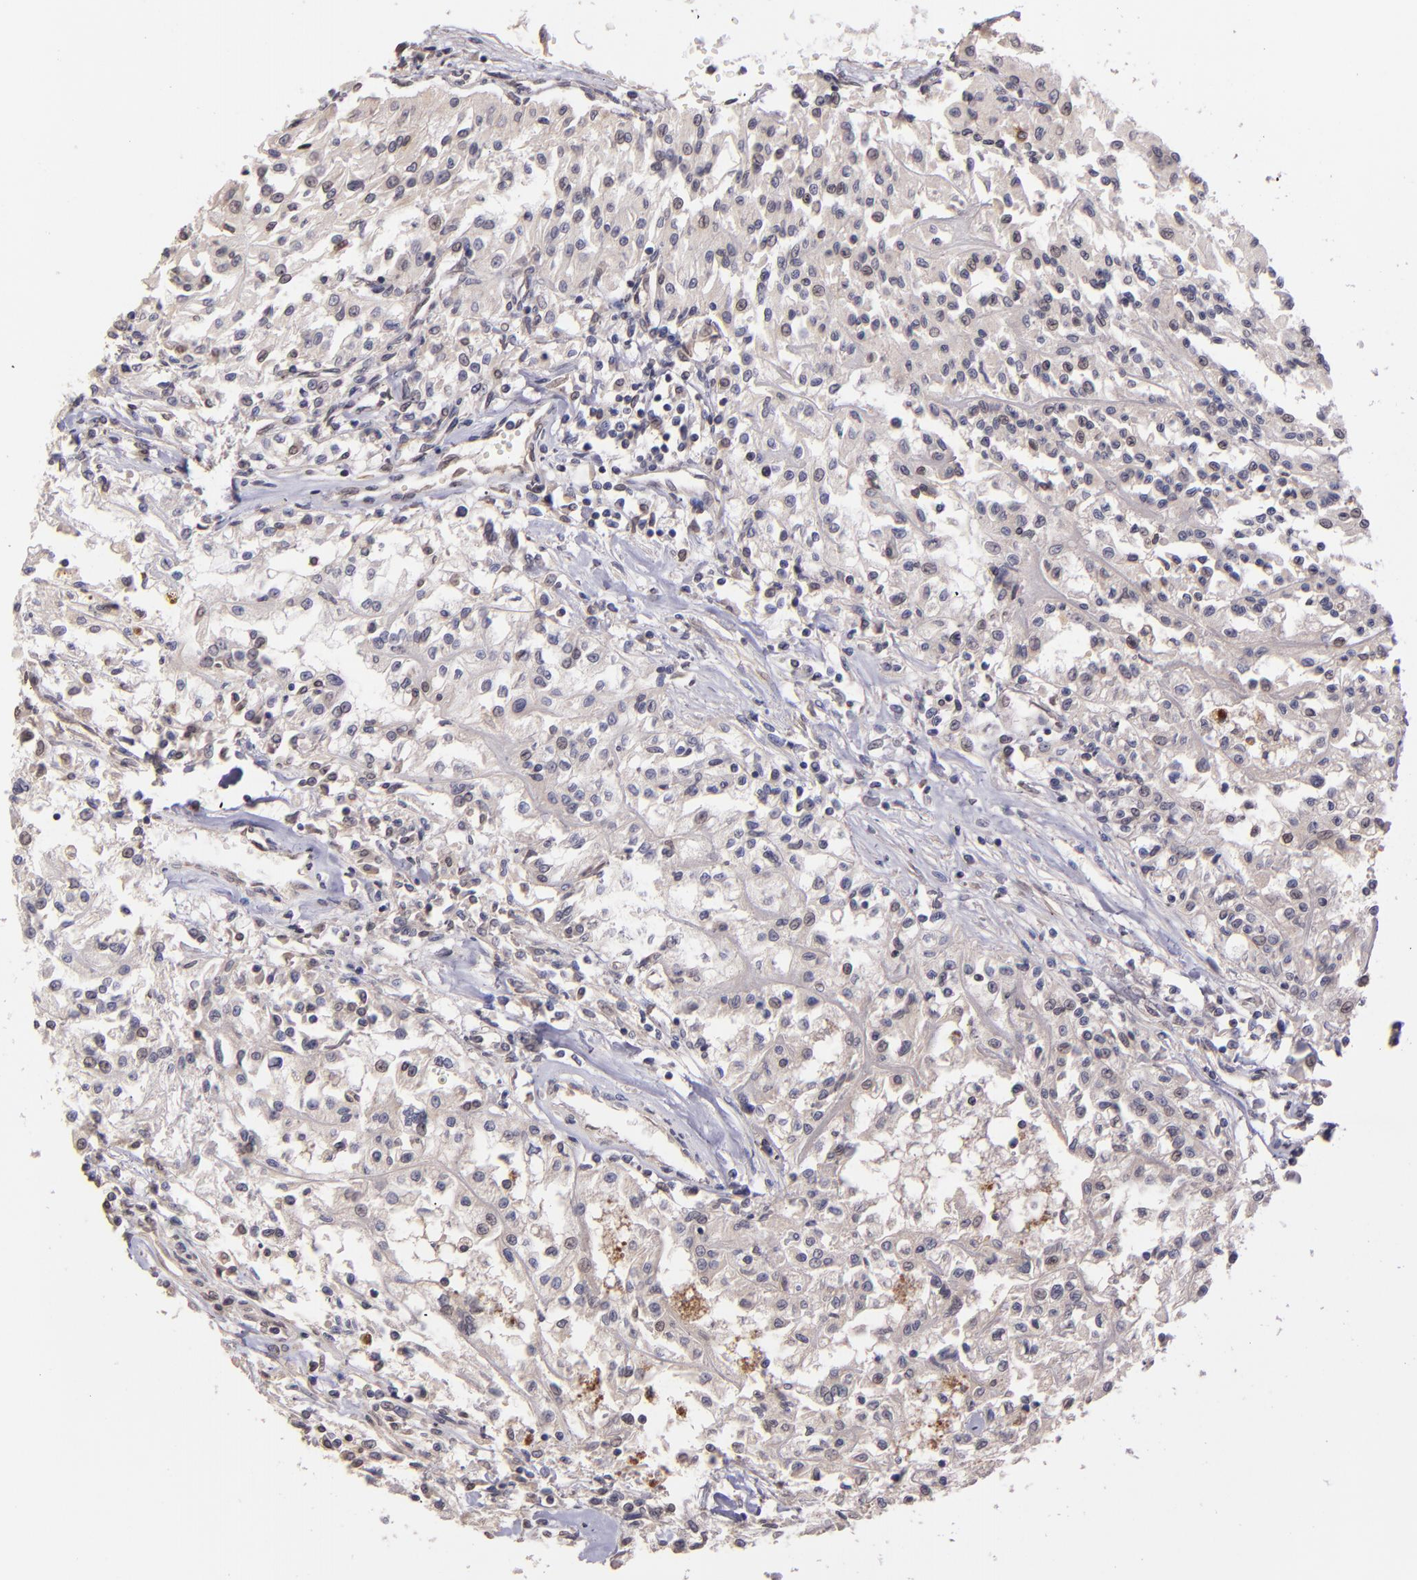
{"staining": {"intensity": "weak", "quantity": "<25%", "location": "nuclear"}, "tissue": "renal cancer", "cell_type": "Tumor cells", "image_type": "cancer", "snomed": [{"axis": "morphology", "description": "Adenocarcinoma, NOS"}, {"axis": "topography", "description": "Kidney"}], "caption": "Immunohistochemistry micrograph of renal cancer stained for a protein (brown), which displays no expression in tumor cells. Nuclei are stained in blue.", "gene": "NUP62CL", "patient": {"sex": "male", "age": 78}}